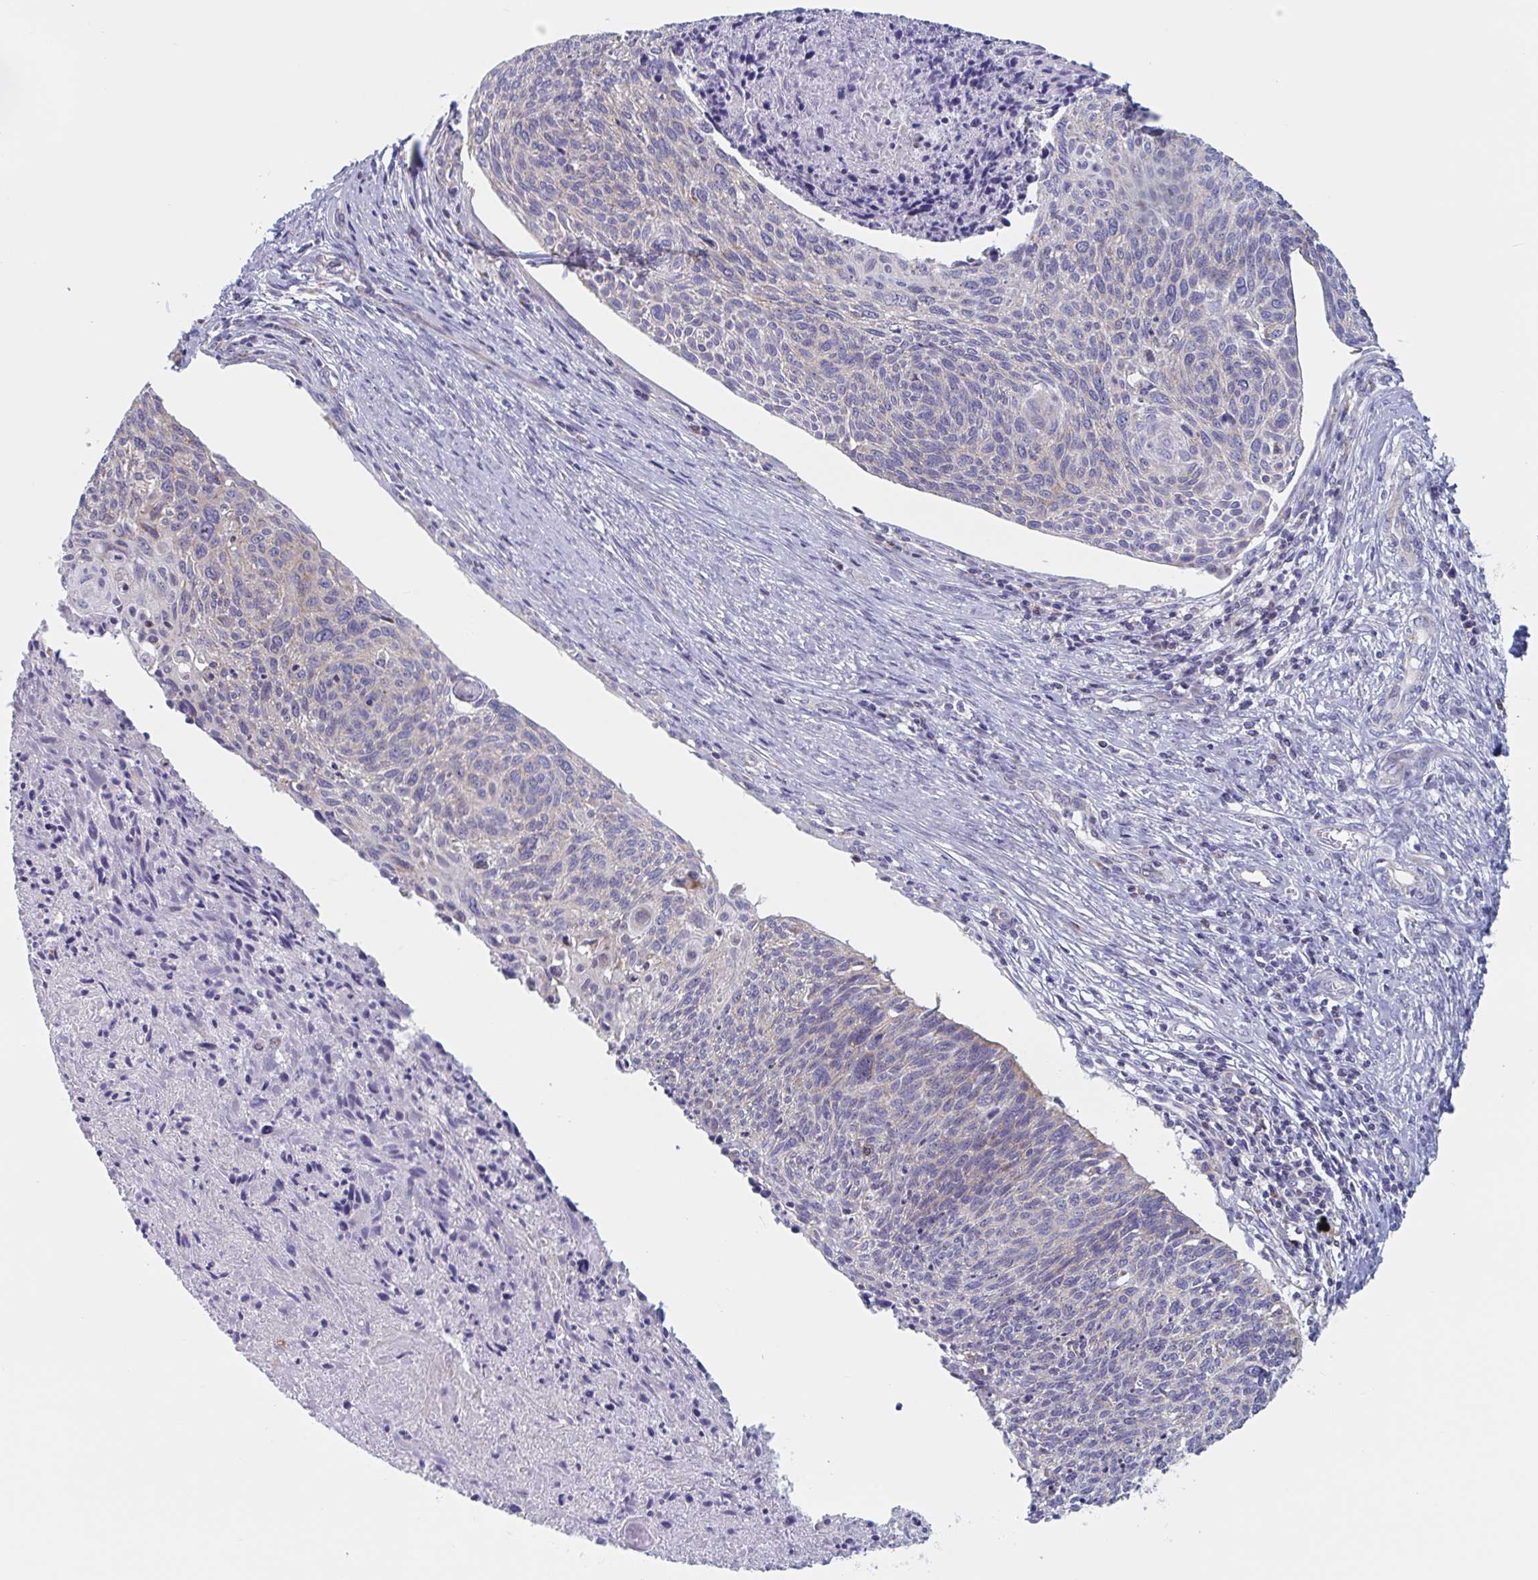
{"staining": {"intensity": "negative", "quantity": "none", "location": "none"}, "tissue": "cervical cancer", "cell_type": "Tumor cells", "image_type": "cancer", "snomed": [{"axis": "morphology", "description": "Squamous cell carcinoma, NOS"}, {"axis": "topography", "description": "Cervix"}], "caption": "Immunohistochemistry (IHC) image of neoplastic tissue: squamous cell carcinoma (cervical) stained with DAB shows no significant protein expression in tumor cells.", "gene": "MRPL53", "patient": {"sex": "female", "age": 49}}